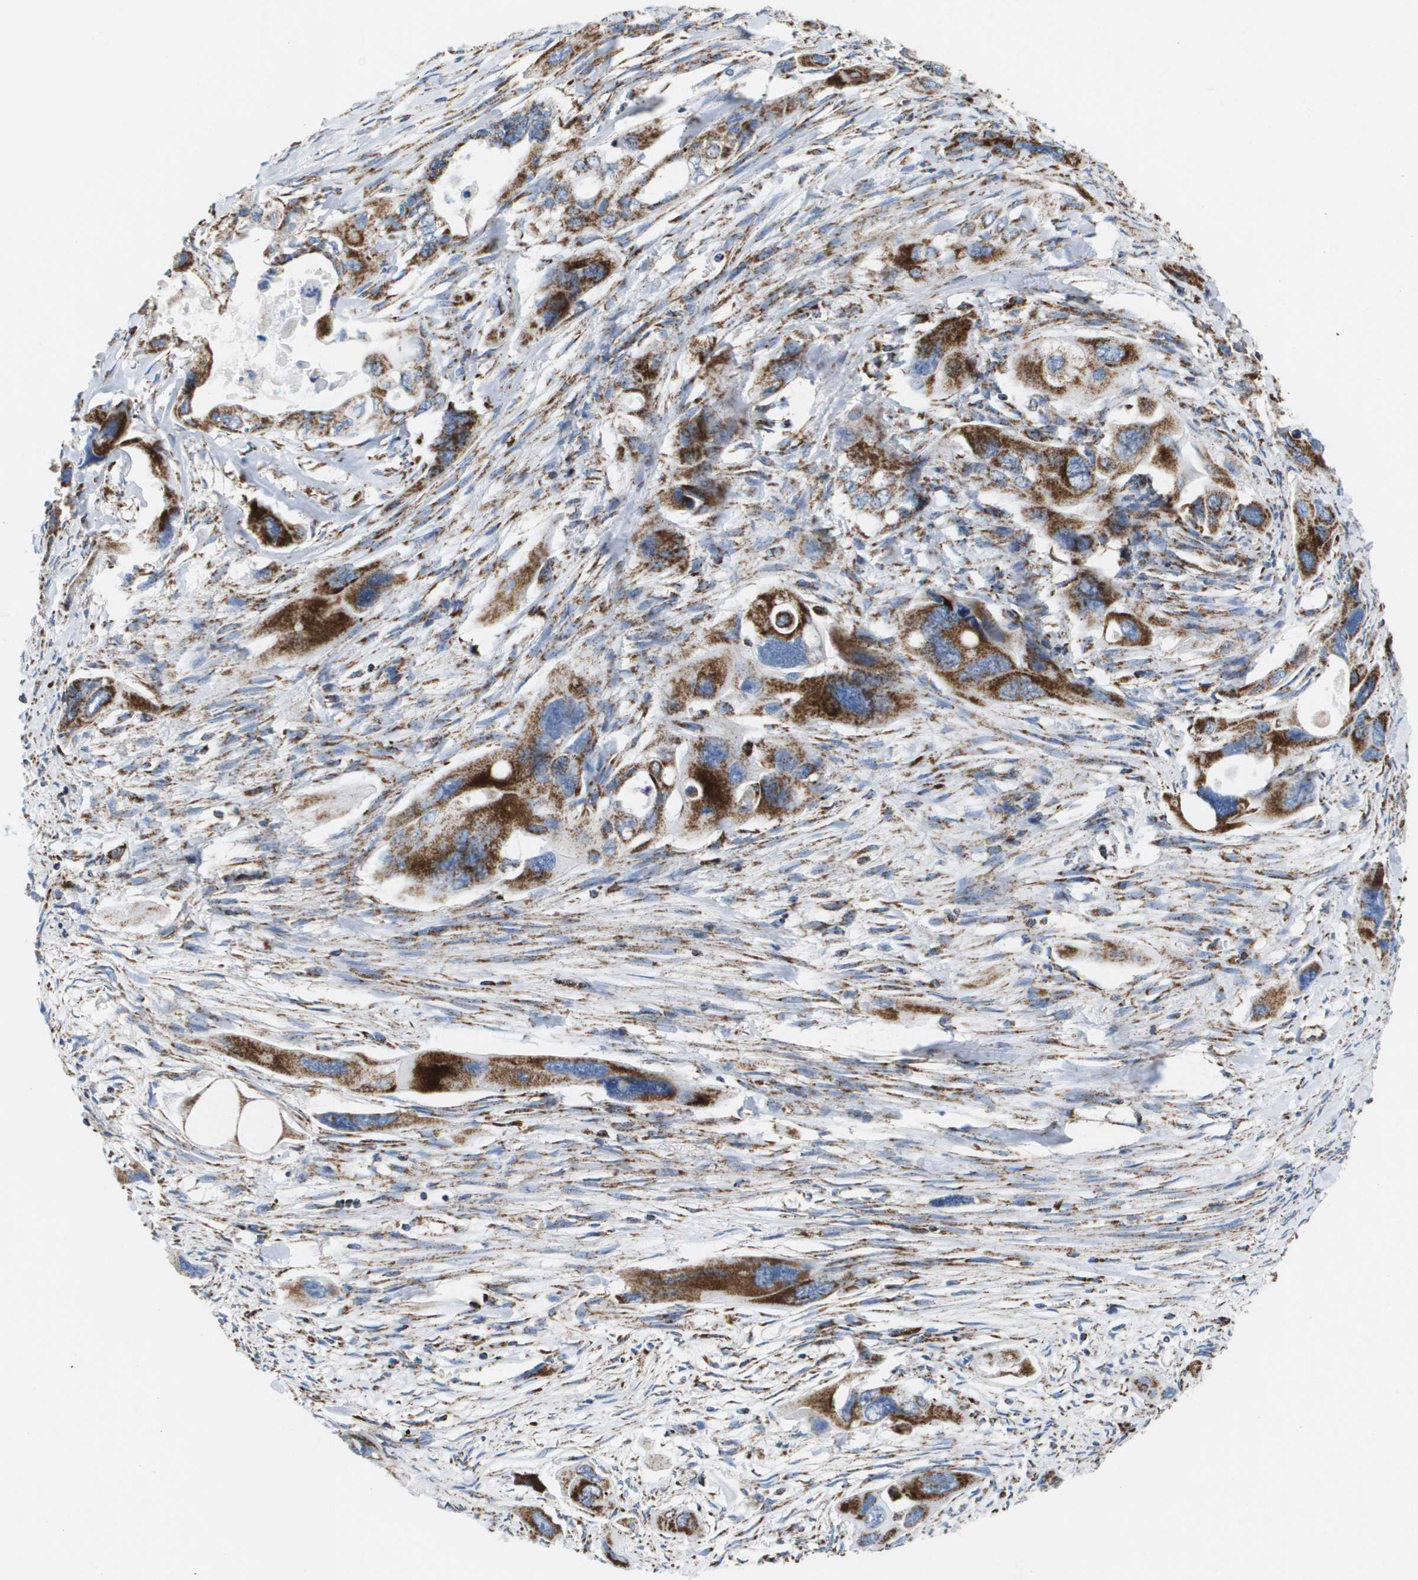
{"staining": {"intensity": "strong", "quantity": ">75%", "location": "cytoplasmic/membranous"}, "tissue": "pancreatic cancer", "cell_type": "Tumor cells", "image_type": "cancer", "snomed": [{"axis": "morphology", "description": "Adenocarcinoma, NOS"}, {"axis": "topography", "description": "Pancreas"}], "caption": "A brown stain highlights strong cytoplasmic/membranous staining of a protein in human pancreatic adenocarcinoma tumor cells.", "gene": "ATP5F1B", "patient": {"sex": "male", "age": 73}}